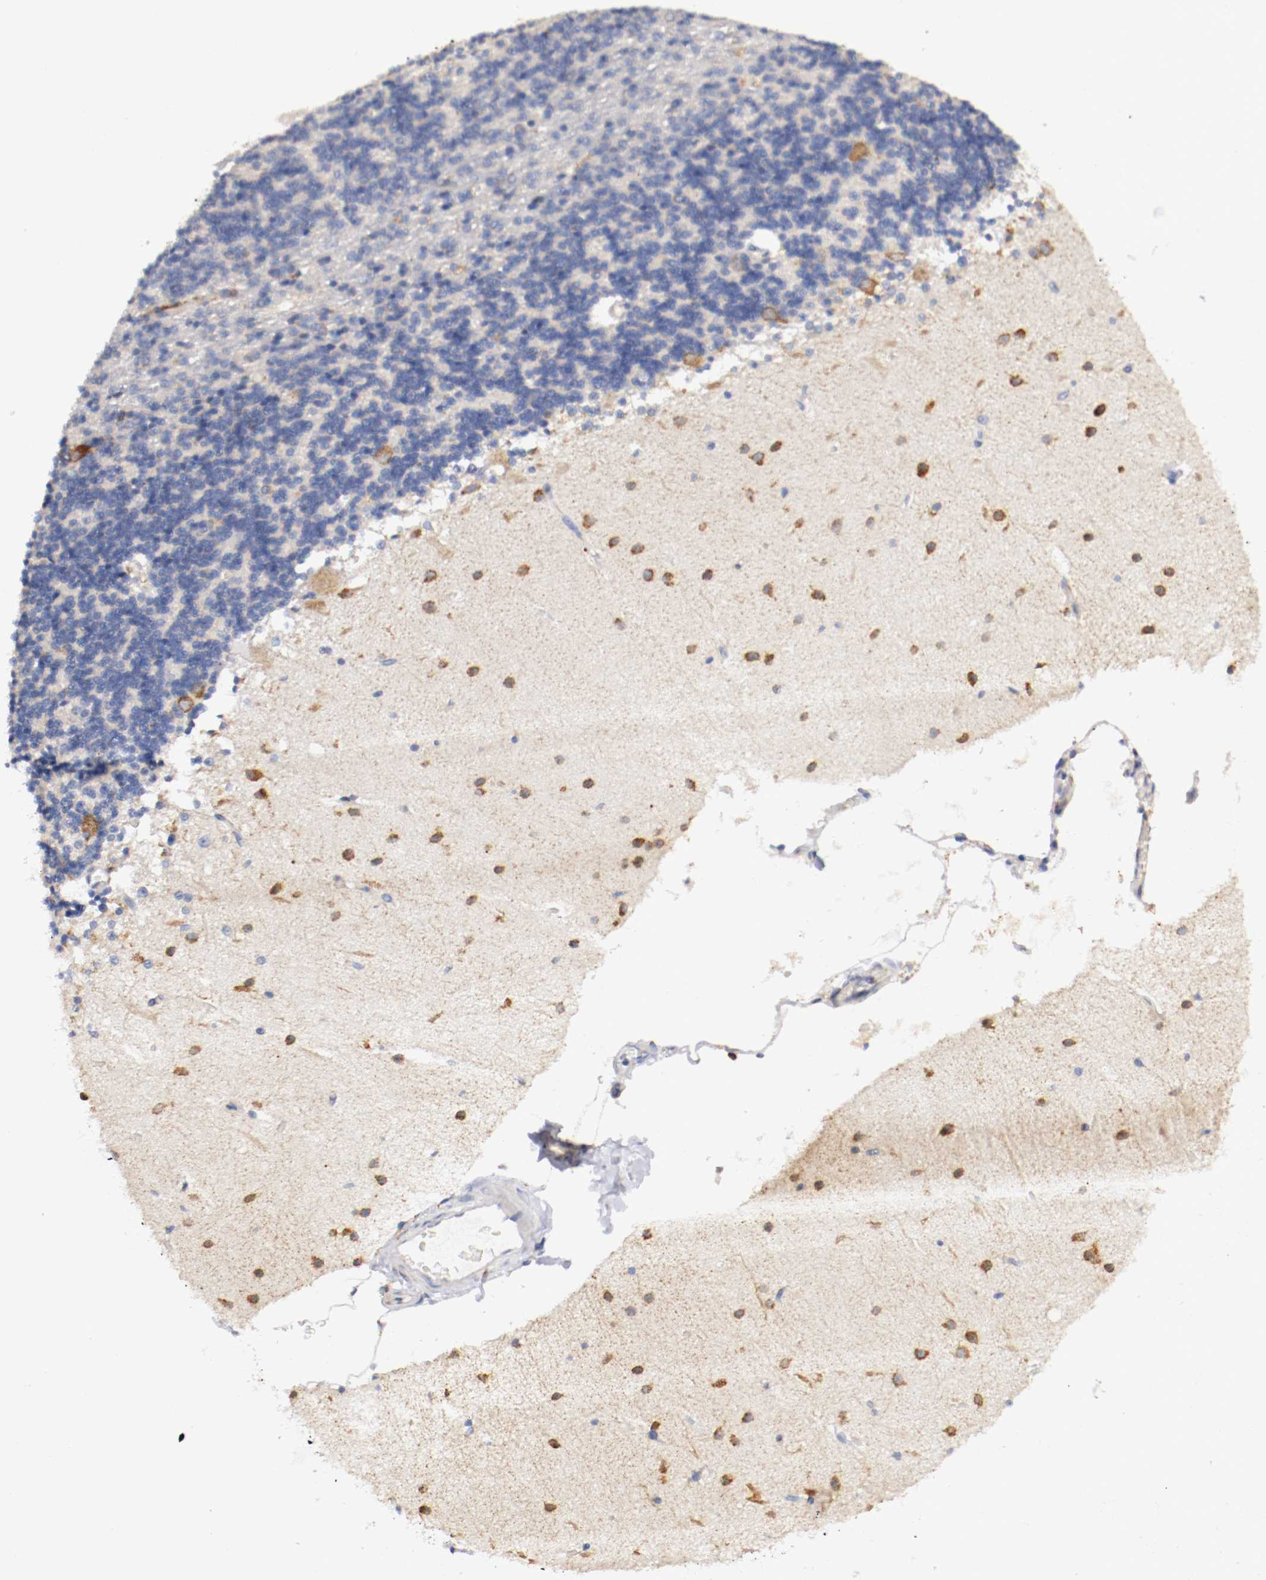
{"staining": {"intensity": "moderate", "quantity": "<25%", "location": "cytoplasmic/membranous"}, "tissue": "cerebellum", "cell_type": "Cells in granular layer", "image_type": "normal", "snomed": [{"axis": "morphology", "description": "Normal tissue, NOS"}, {"axis": "topography", "description": "Cerebellum"}], "caption": "The image exhibits a brown stain indicating the presence of a protein in the cytoplasmic/membranous of cells in granular layer in cerebellum.", "gene": "TRAF2", "patient": {"sex": "female", "age": 54}}